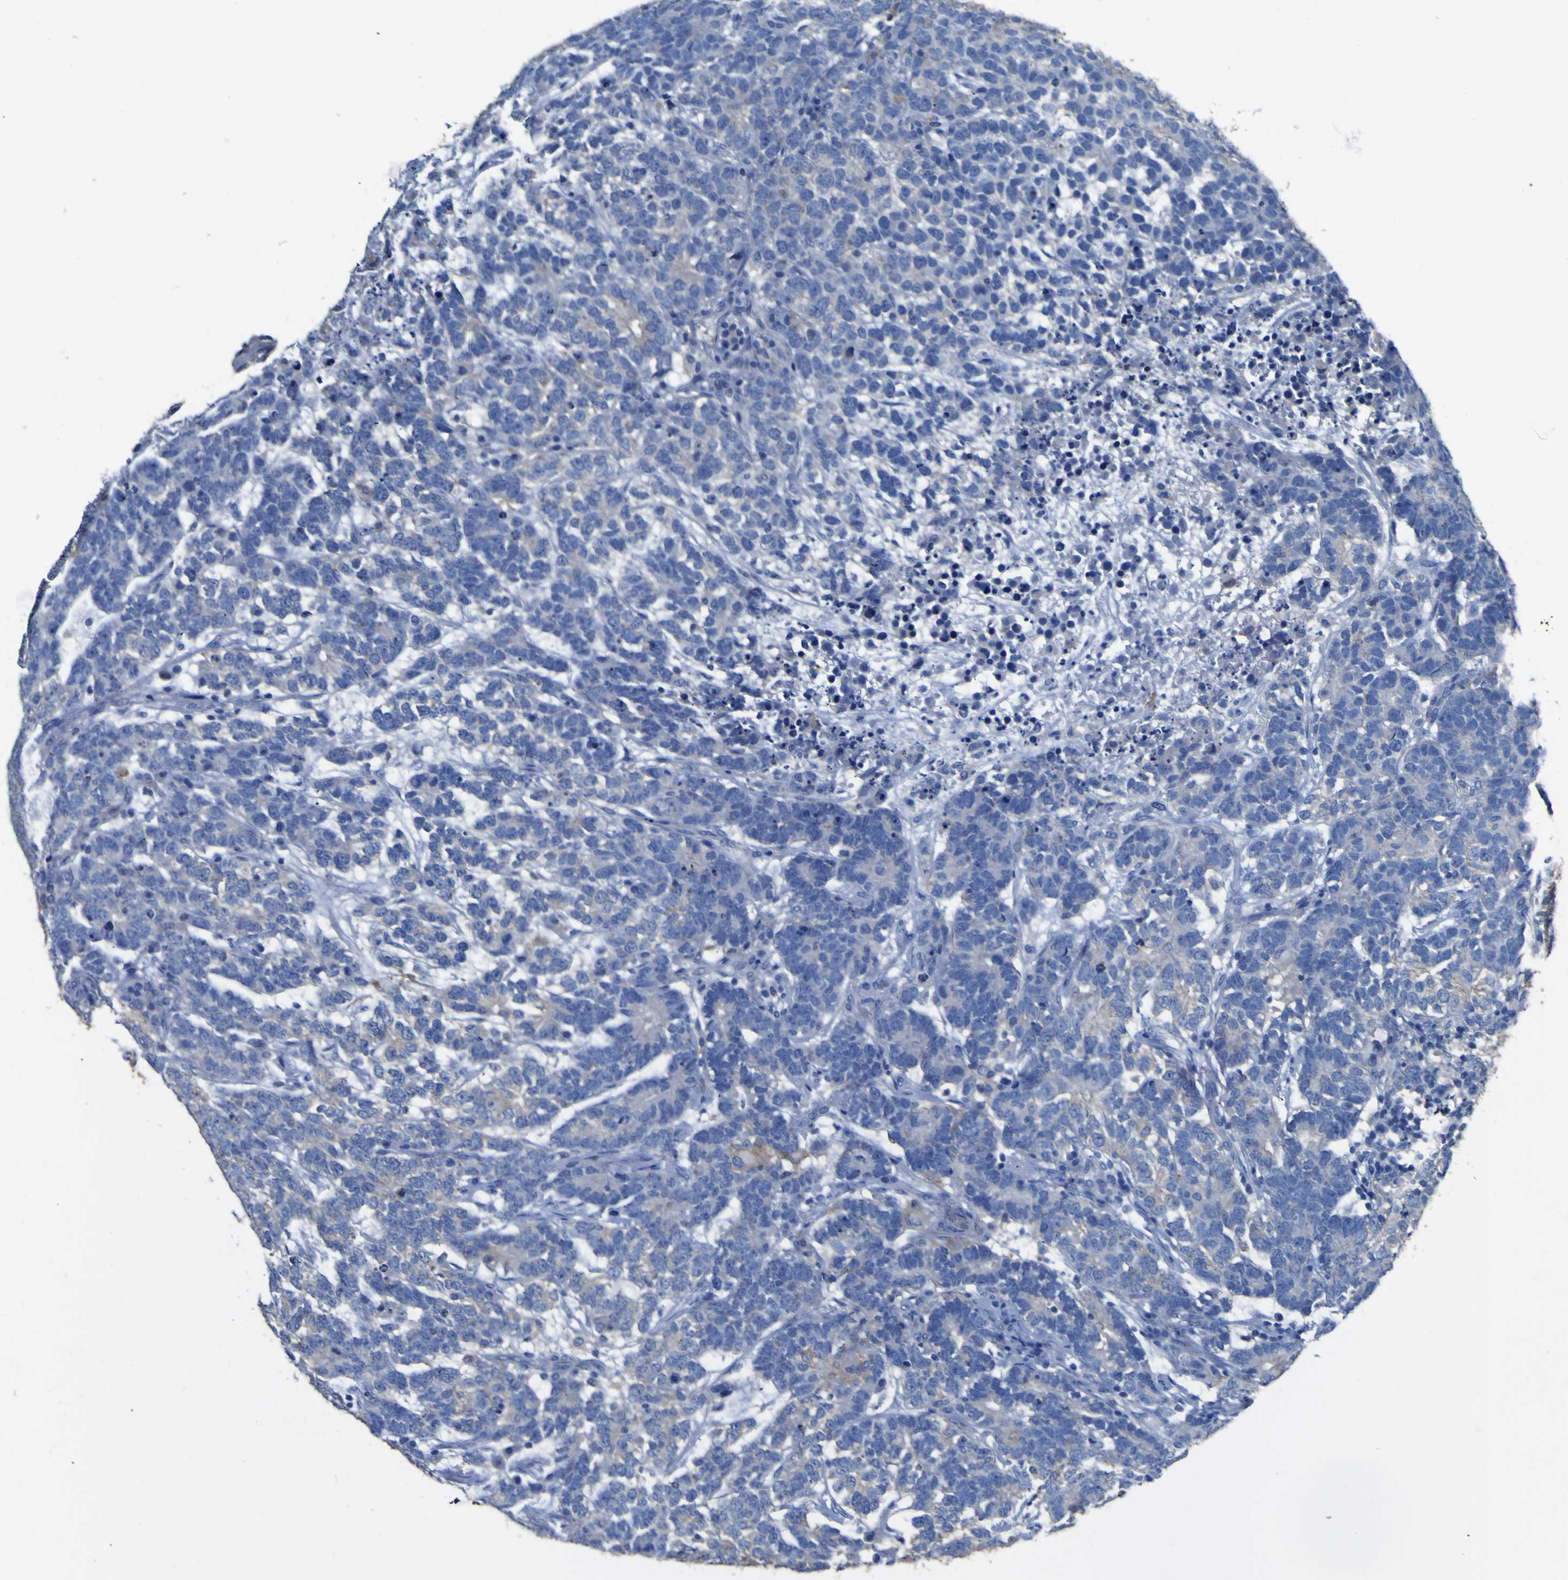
{"staining": {"intensity": "negative", "quantity": "none", "location": "none"}, "tissue": "testis cancer", "cell_type": "Tumor cells", "image_type": "cancer", "snomed": [{"axis": "morphology", "description": "Carcinoma, Embryonal, NOS"}, {"axis": "topography", "description": "Testis"}], "caption": "The immunohistochemistry (IHC) histopathology image has no significant positivity in tumor cells of testis cancer tissue.", "gene": "AGO4", "patient": {"sex": "male", "age": 26}}